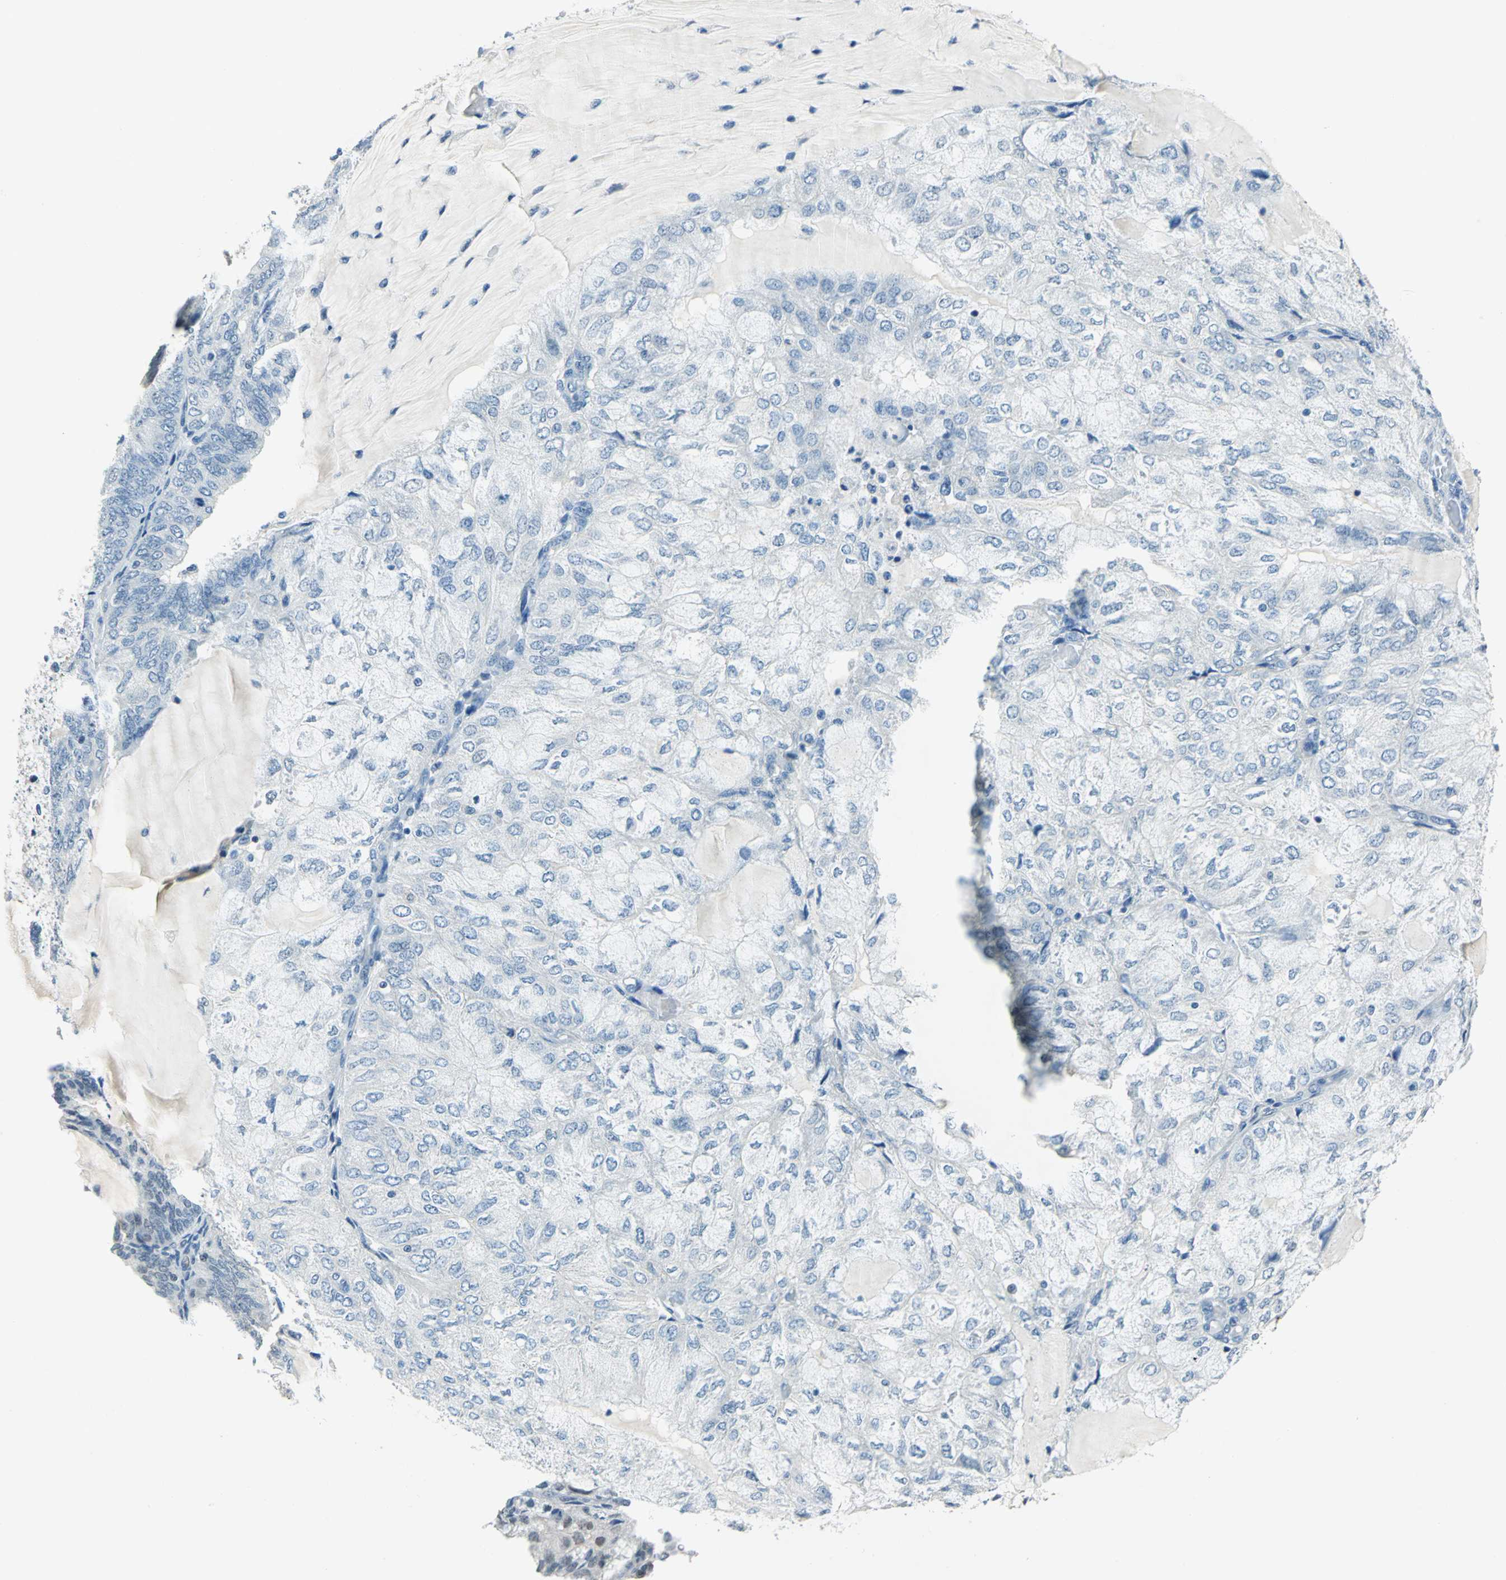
{"staining": {"intensity": "negative", "quantity": "none", "location": "none"}, "tissue": "endometrial cancer", "cell_type": "Tumor cells", "image_type": "cancer", "snomed": [{"axis": "morphology", "description": "Adenocarcinoma, NOS"}, {"axis": "topography", "description": "Endometrium"}], "caption": "Photomicrograph shows no significant protein staining in tumor cells of adenocarcinoma (endometrial).", "gene": "RAD17", "patient": {"sex": "female", "age": 81}}